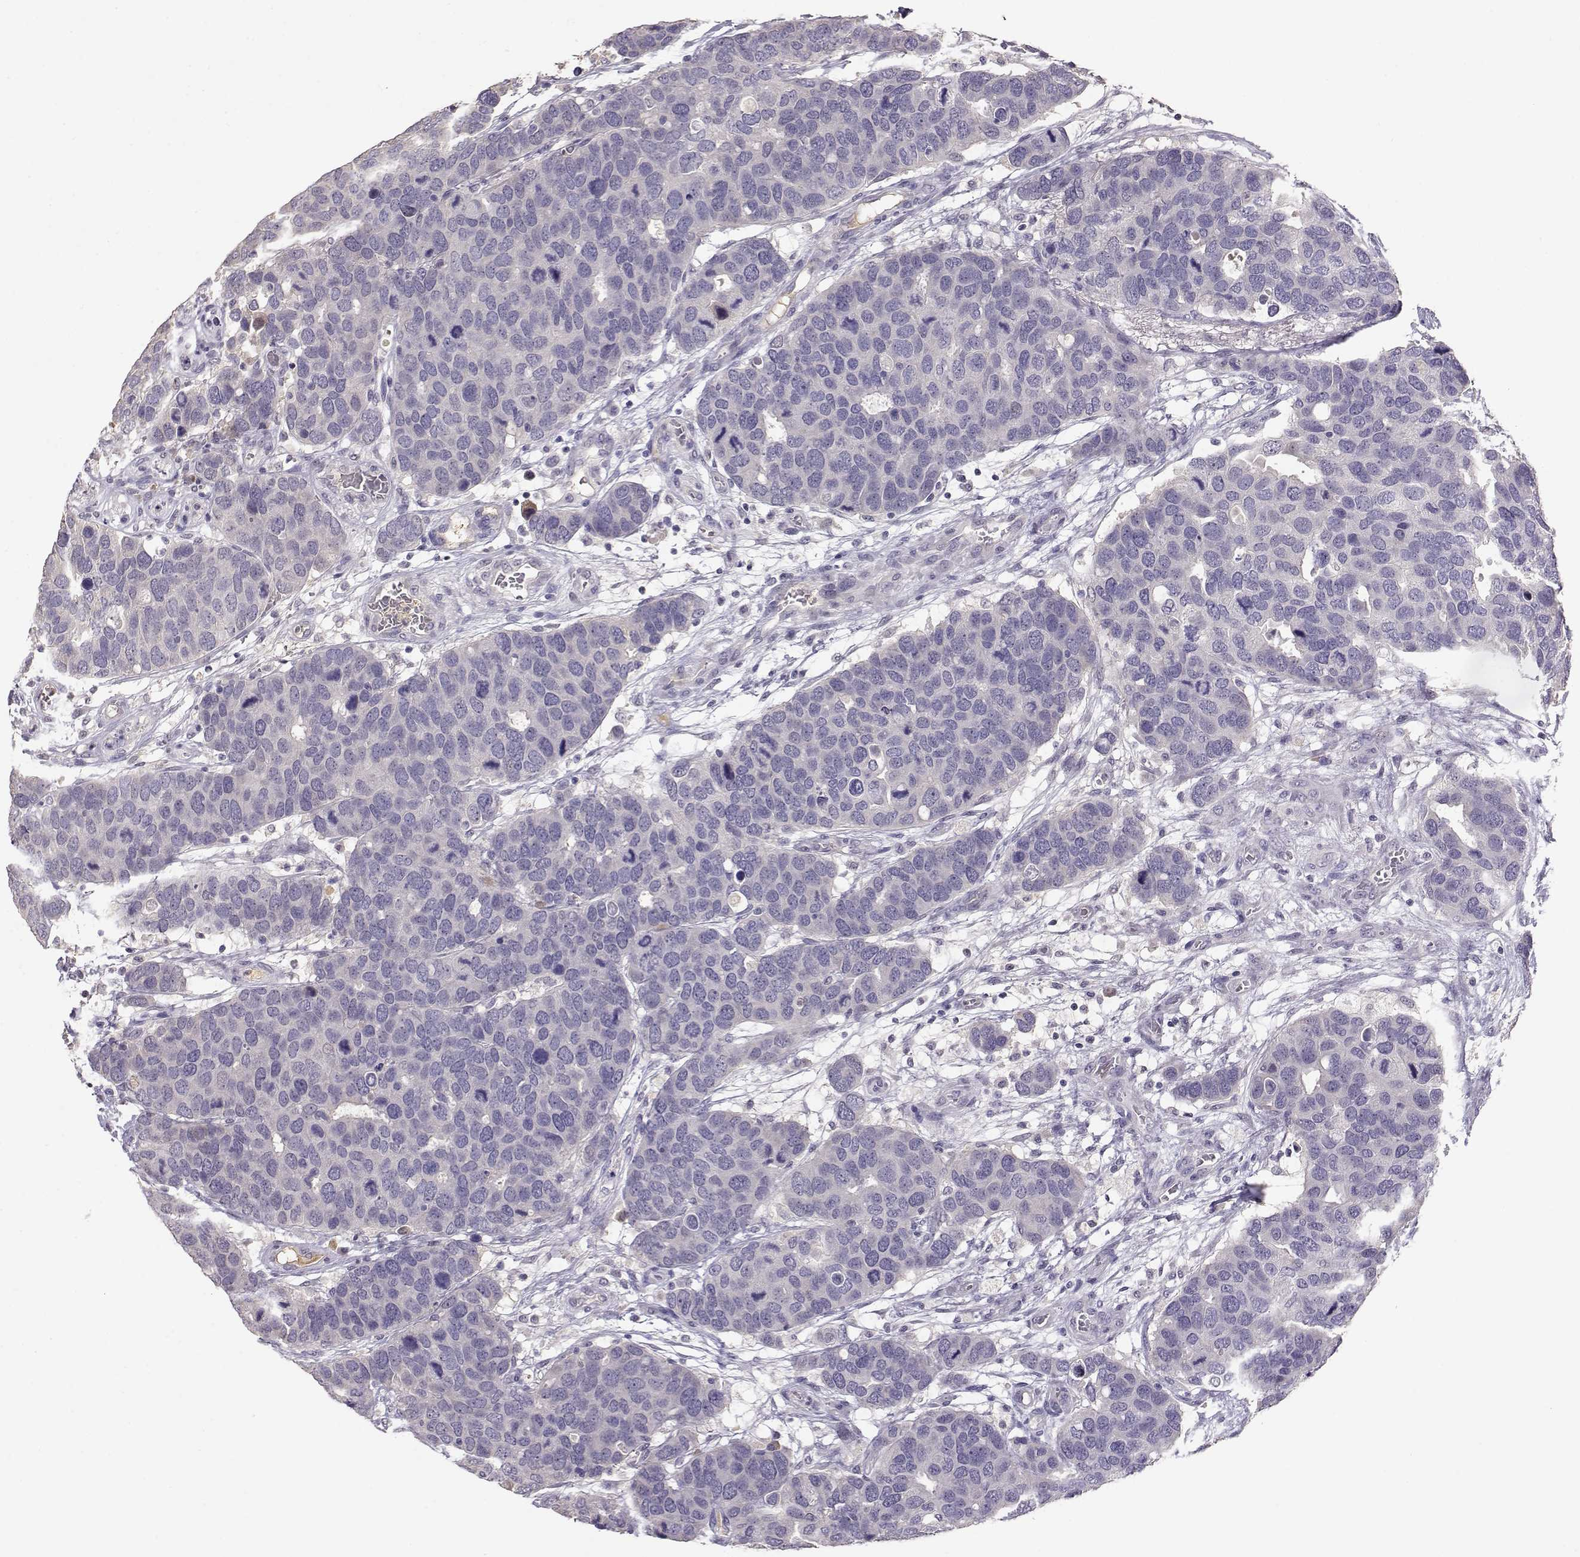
{"staining": {"intensity": "negative", "quantity": "none", "location": "none"}, "tissue": "breast cancer", "cell_type": "Tumor cells", "image_type": "cancer", "snomed": [{"axis": "morphology", "description": "Duct carcinoma"}, {"axis": "topography", "description": "Breast"}], "caption": "High power microscopy photomicrograph of an immunohistochemistry (IHC) image of breast cancer (invasive ductal carcinoma), revealing no significant staining in tumor cells. (Brightfield microscopy of DAB (3,3'-diaminobenzidine) immunohistochemistry (IHC) at high magnification).", "gene": "TACR1", "patient": {"sex": "female", "age": 83}}